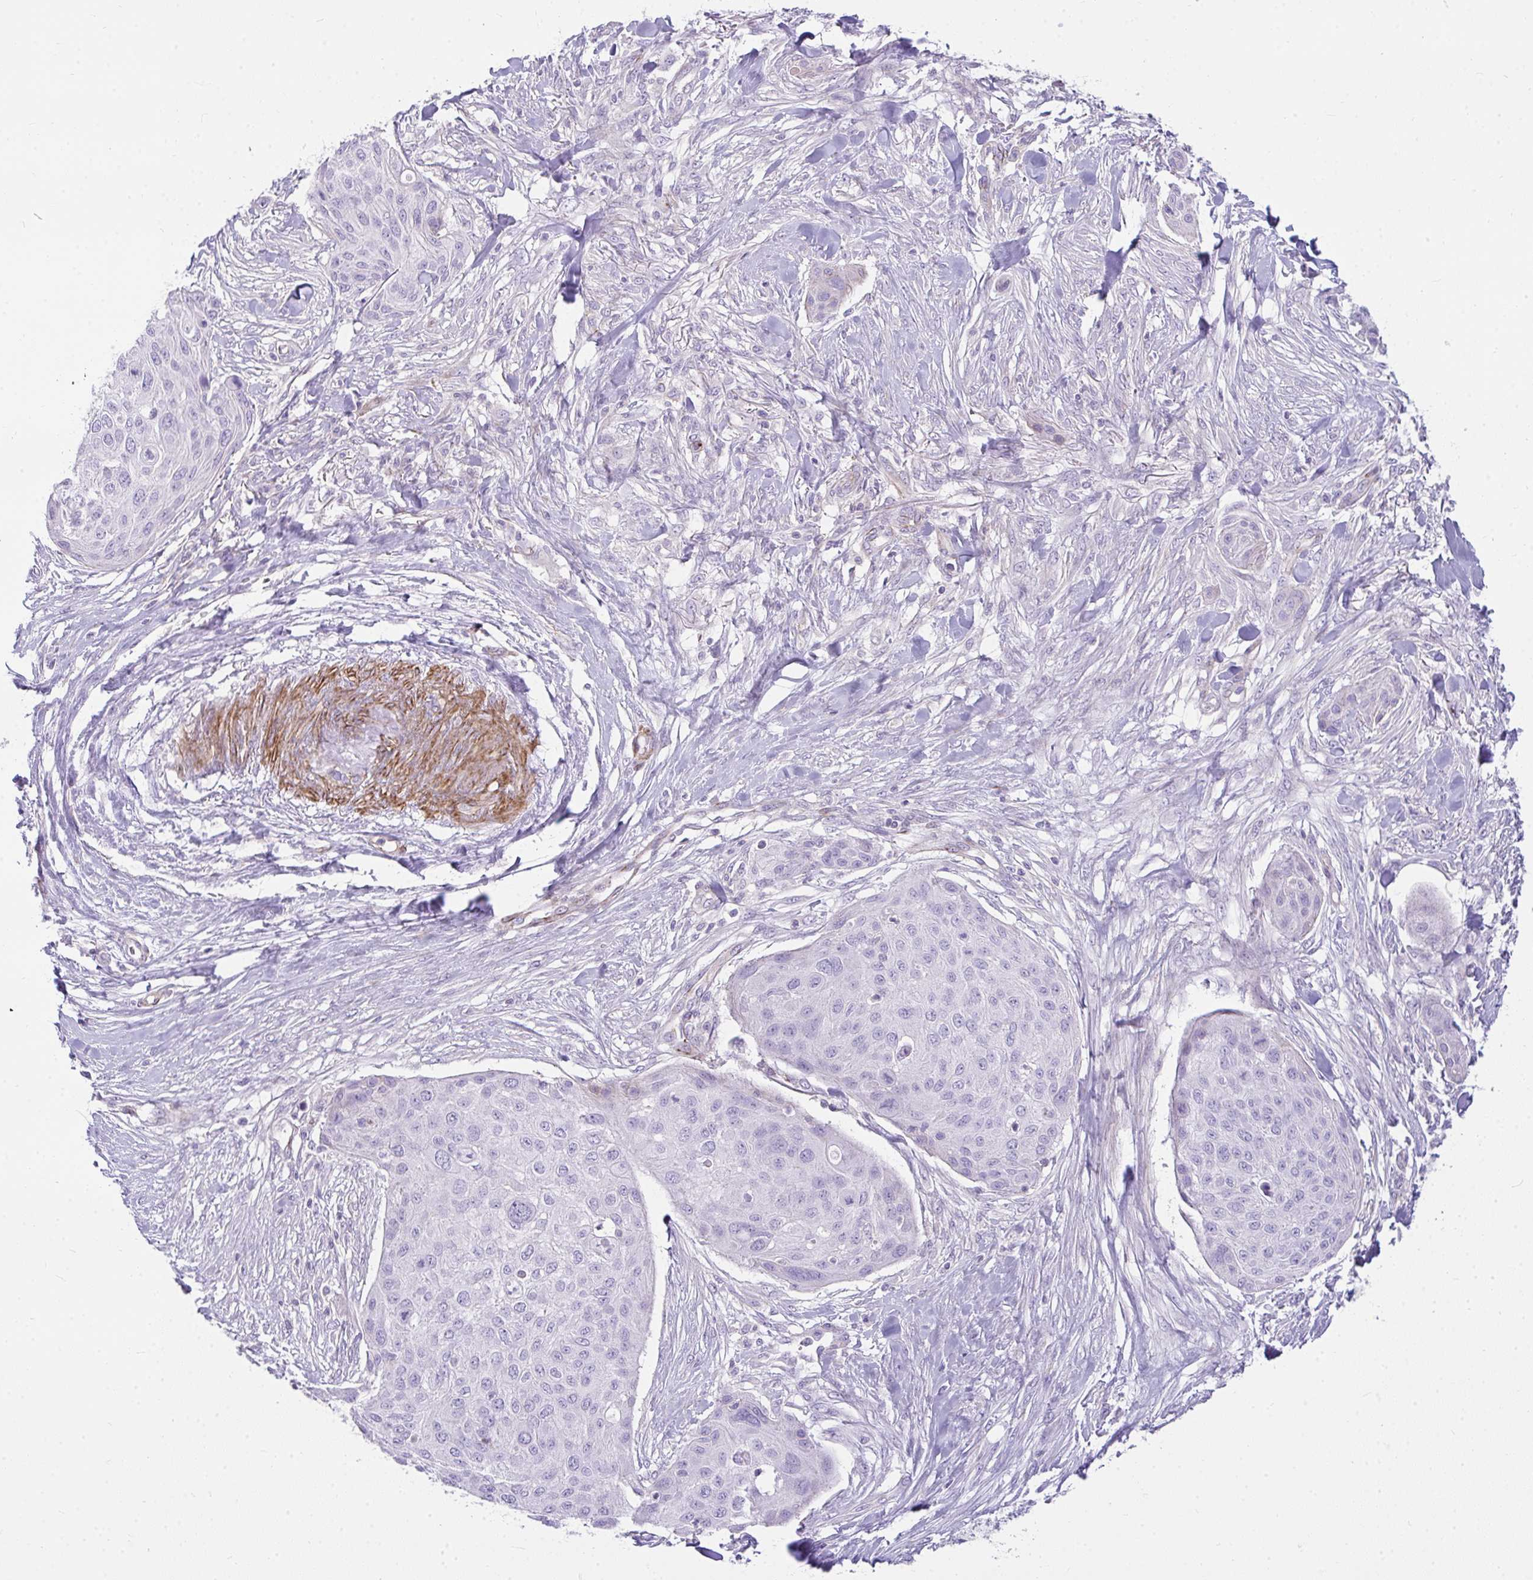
{"staining": {"intensity": "negative", "quantity": "none", "location": "none"}, "tissue": "skin cancer", "cell_type": "Tumor cells", "image_type": "cancer", "snomed": [{"axis": "morphology", "description": "Squamous cell carcinoma, NOS"}, {"axis": "topography", "description": "Skin"}], "caption": "This is an immunohistochemistry (IHC) micrograph of human squamous cell carcinoma (skin). There is no expression in tumor cells.", "gene": "CDRT15", "patient": {"sex": "female", "age": 87}}